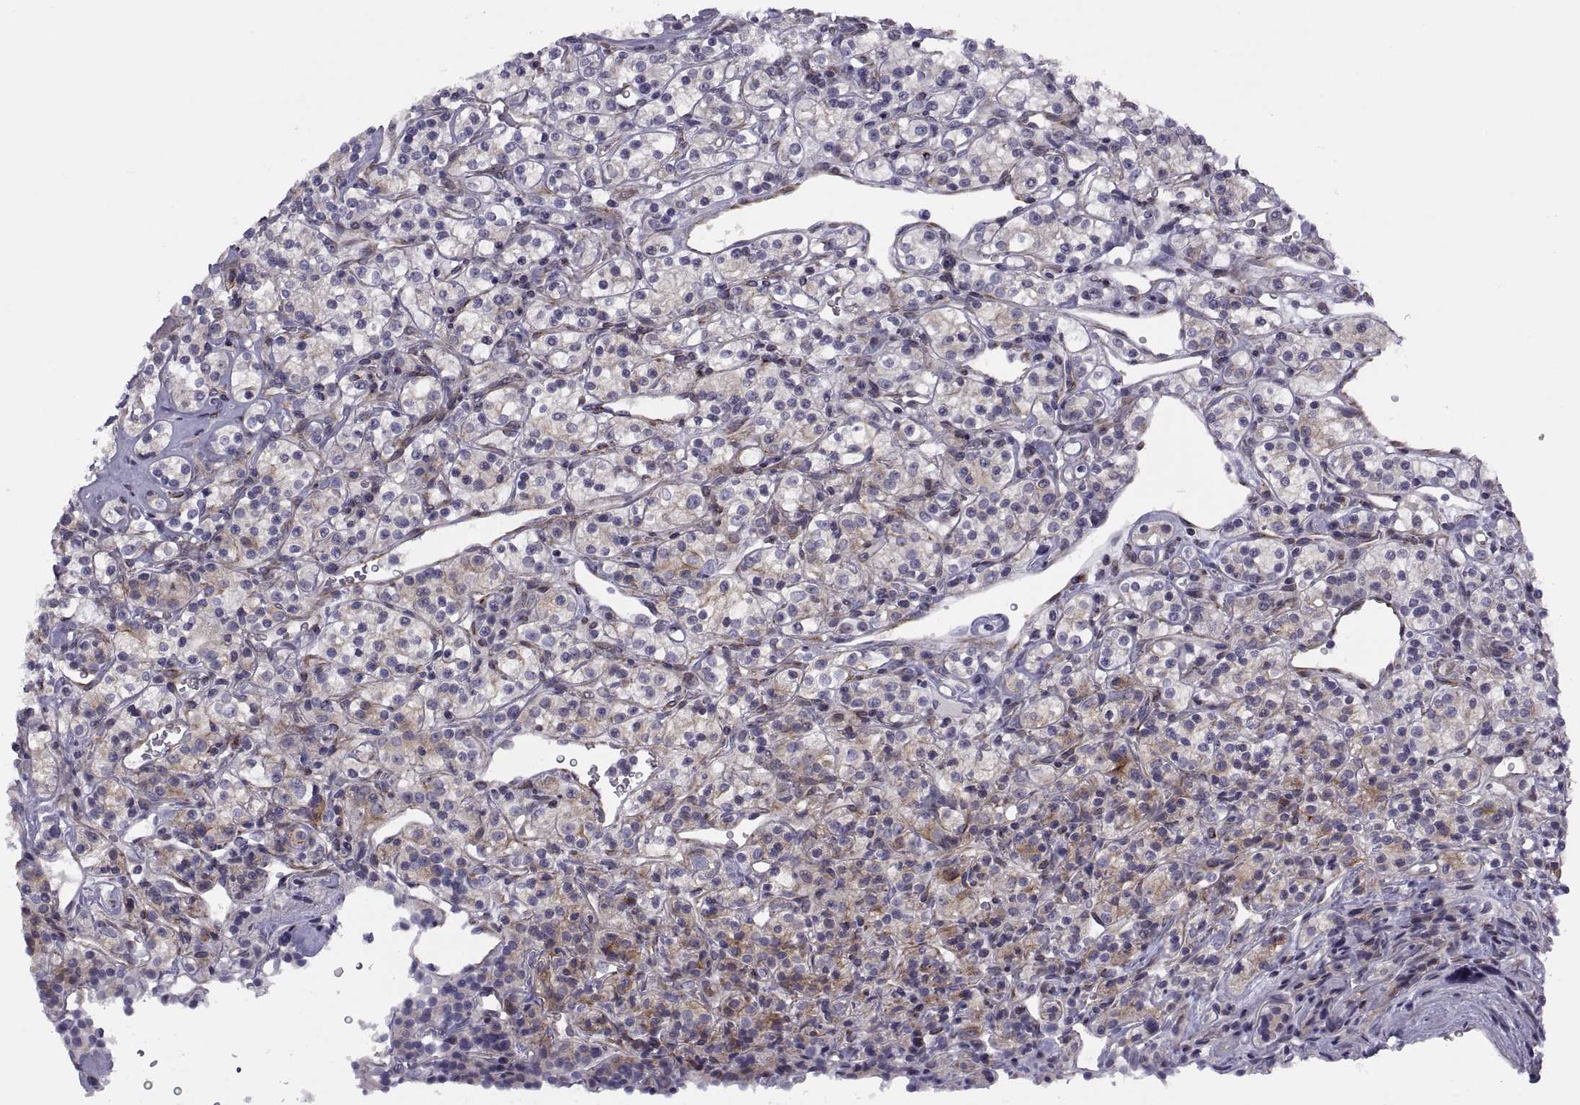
{"staining": {"intensity": "weak", "quantity": "<25%", "location": "cytoplasmic/membranous"}, "tissue": "renal cancer", "cell_type": "Tumor cells", "image_type": "cancer", "snomed": [{"axis": "morphology", "description": "Adenocarcinoma, NOS"}, {"axis": "topography", "description": "Kidney"}], "caption": "Renal cancer was stained to show a protein in brown. There is no significant positivity in tumor cells.", "gene": "TMEM158", "patient": {"sex": "male", "age": 77}}